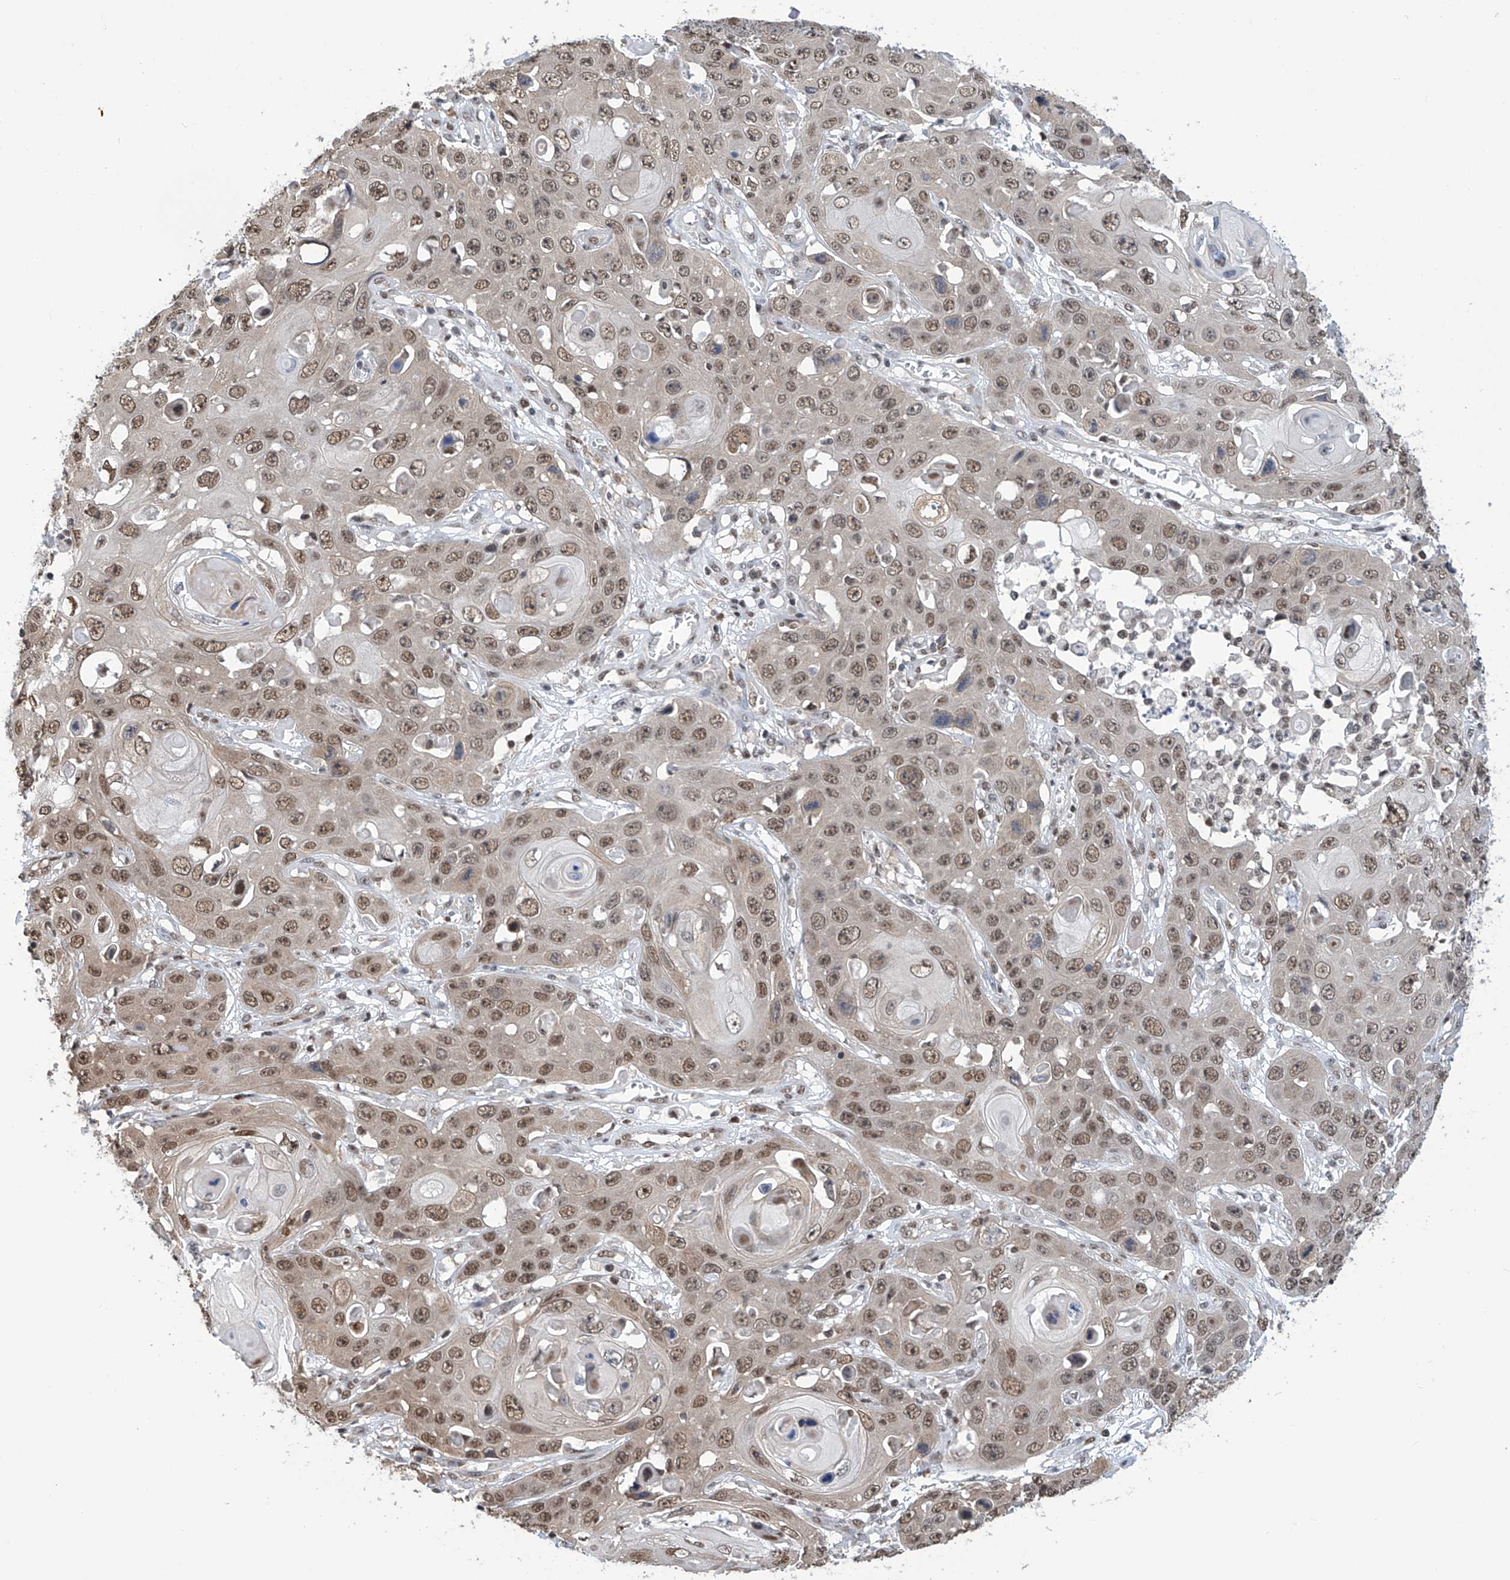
{"staining": {"intensity": "moderate", "quantity": ">75%", "location": "nuclear"}, "tissue": "skin cancer", "cell_type": "Tumor cells", "image_type": "cancer", "snomed": [{"axis": "morphology", "description": "Squamous cell carcinoma, NOS"}, {"axis": "topography", "description": "Skin"}], "caption": "Brown immunohistochemical staining in human skin cancer reveals moderate nuclear expression in about >75% of tumor cells.", "gene": "SREBF2", "patient": {"sex": "male", "age": 55}}